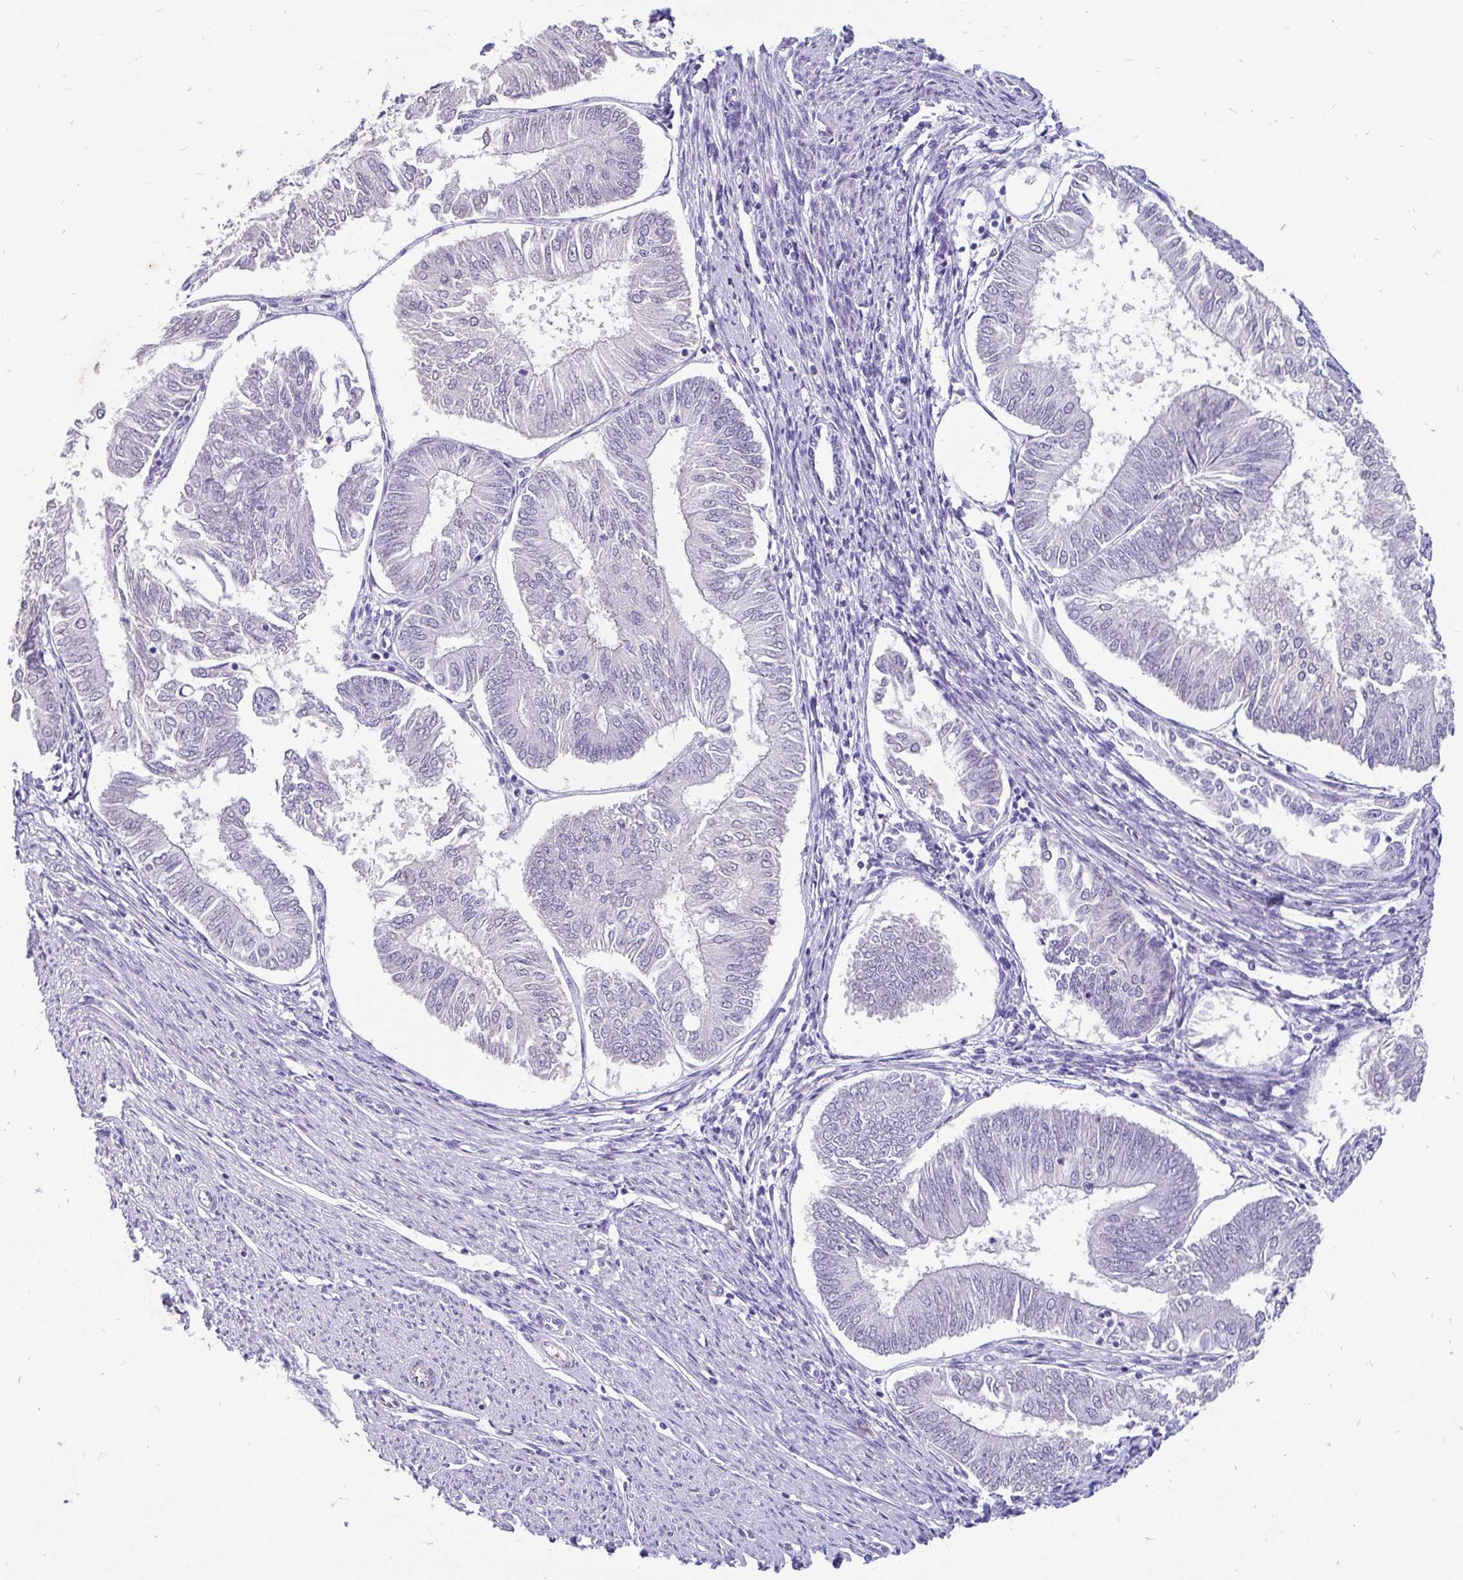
{"staining": {"intensity": "negative", "quantity": "none", "location": "none"}, "tissue": "endometrial cancer", "cell_type": "Tumor cells", "image_type": "cancer", "snomed": [{"axis": "morphology", "description": "Adenocarcinoma, NOS"}, {"axis": "topography", "description": "Endometrium"}], "caption": "This histopathology image is of endometrial cancer (adenocarcinoma) stained with immunohistochemistry to label a protein in brown with the nuclei are counter-stained blue. There is no positivity in tumor cells.", "gene": "EML5", "patient": {"sex": "female", "age": 58}}